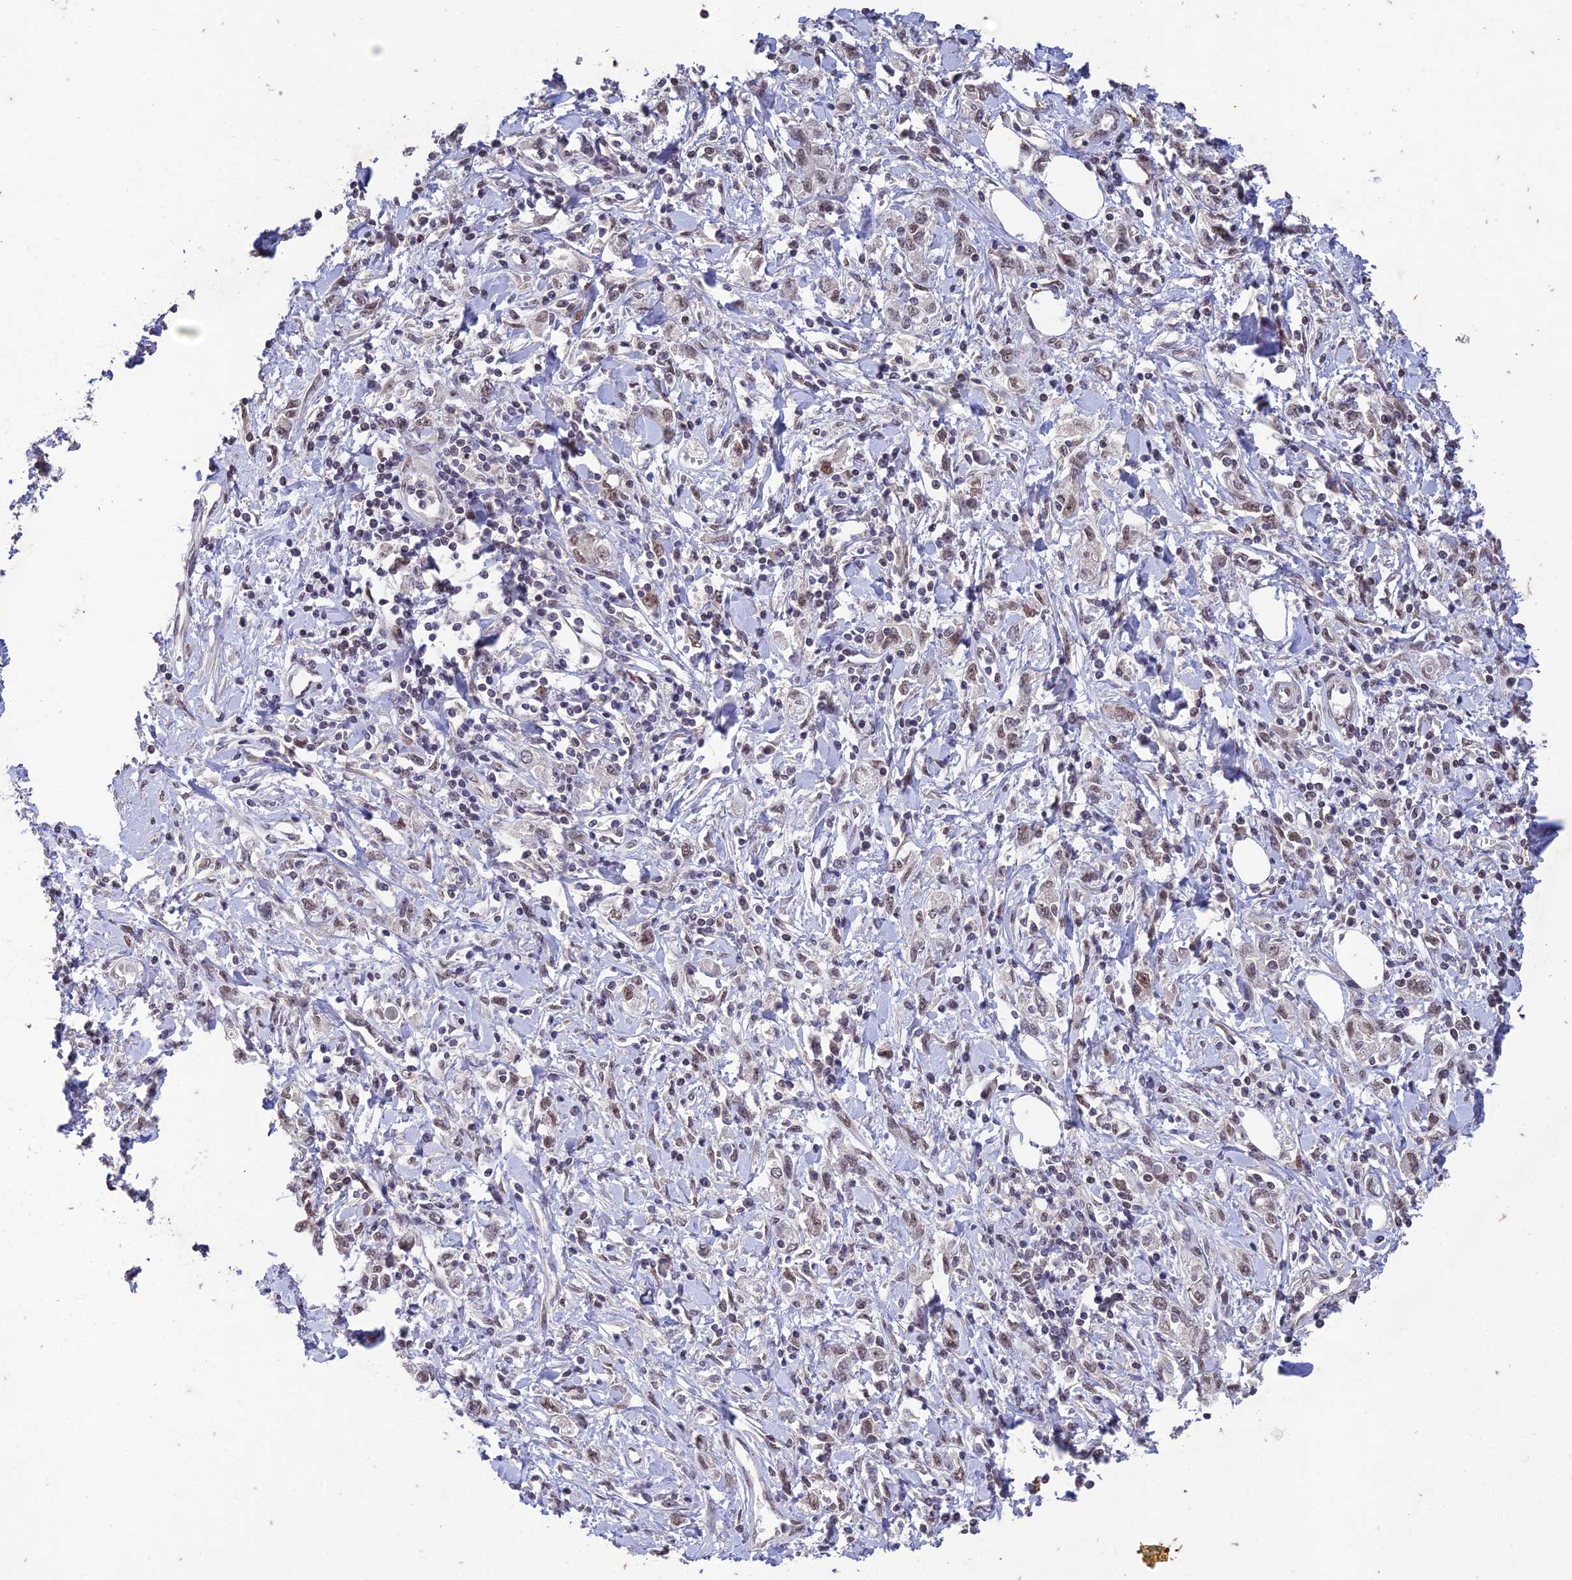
{"staining": {"intensity": "weak", "quantity": "25%-75%", "location": "nuclear"}, "tissue": "stomach cancer", "cell_type": "Tumor cells", "image_type": "cancer", "snomed": [{"axis": "morphology", "description": "Adenocarcinoma, NOS"}, {"axis": "topography", "description": "Stomach"}], "caption": "Immunohistochemistry of stomach adenocarcinoma shows low levels of weak nuclear staining in about 25%-75% of tumor cells.", "gene": "POP4", "patient": {"sex": "female", "age": 76}}